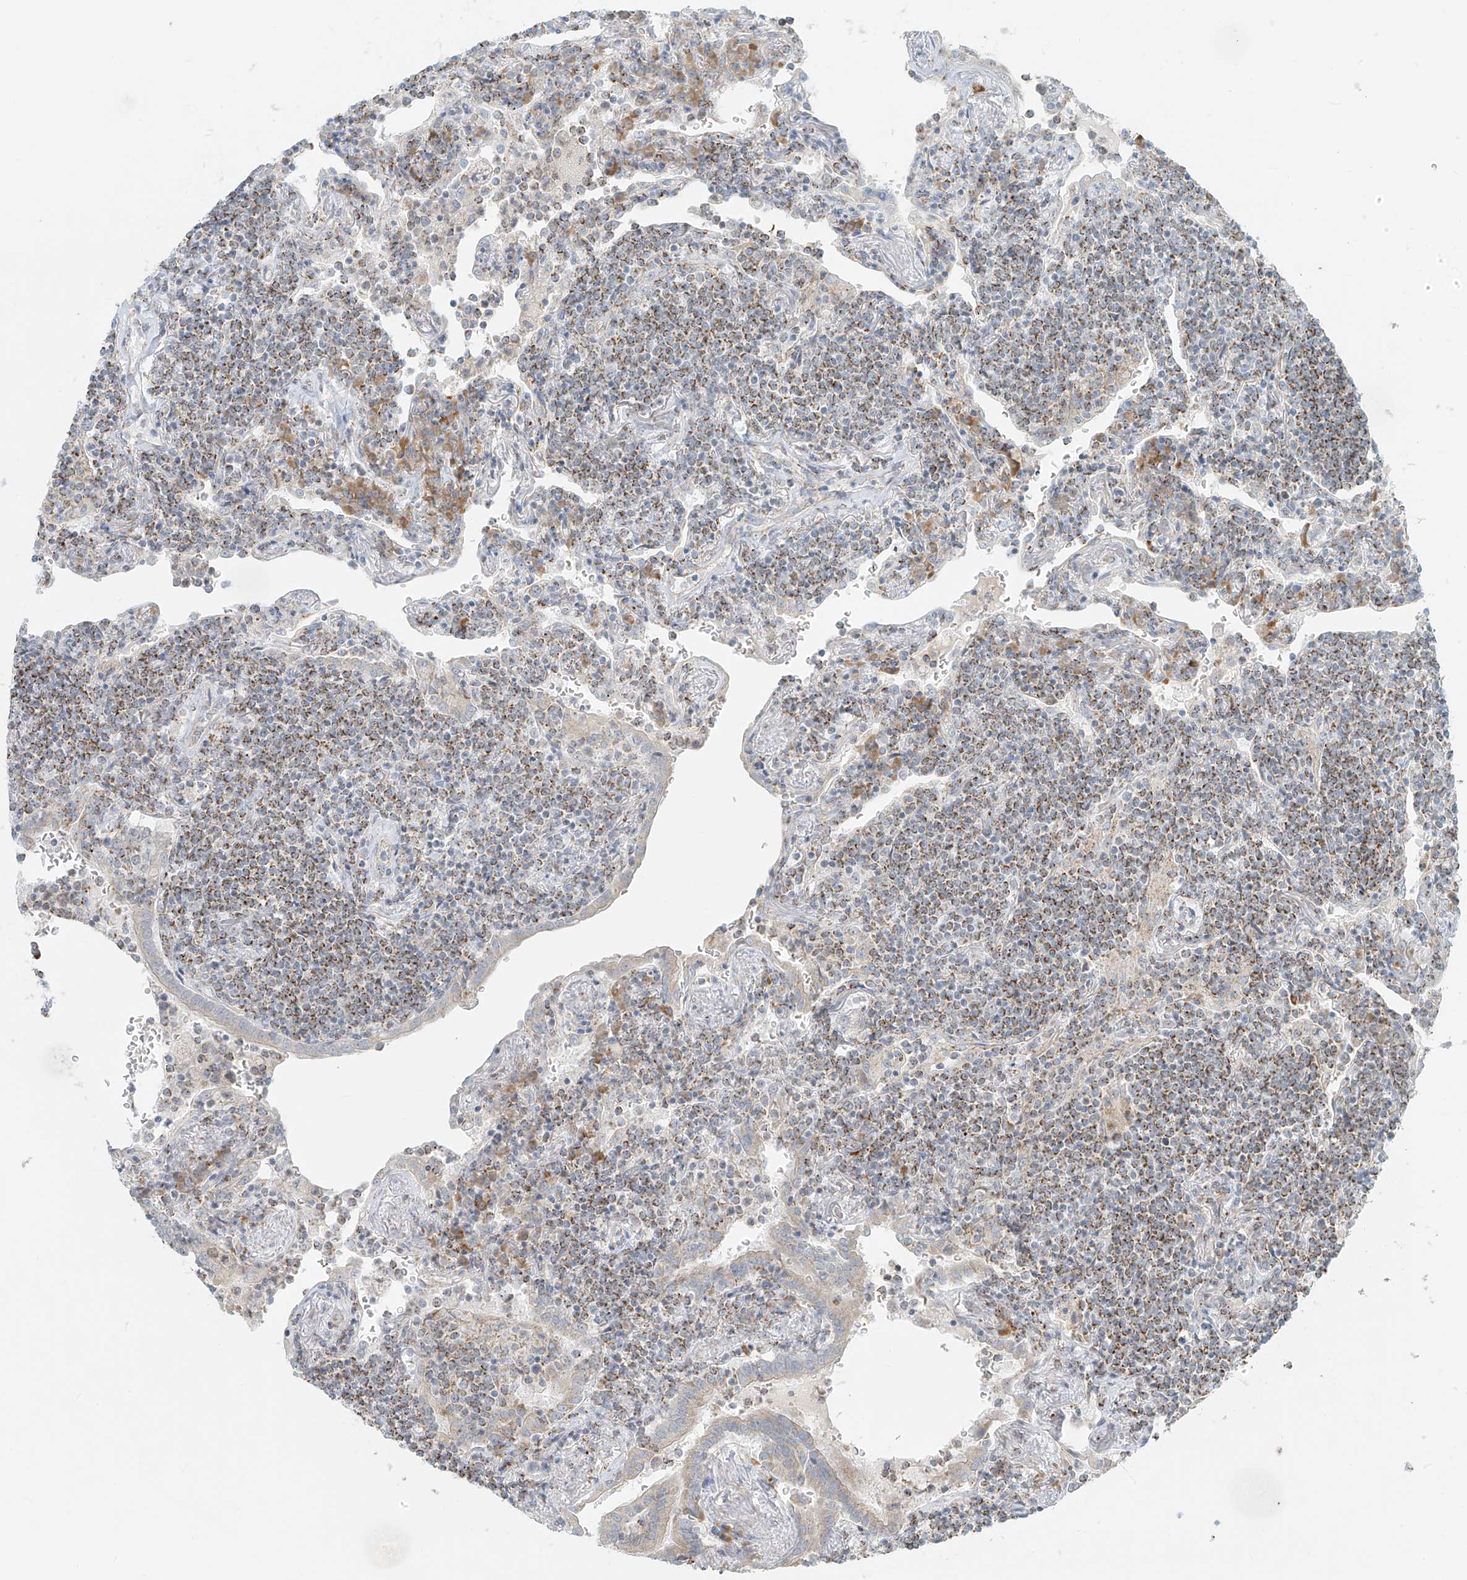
{"staining": {"intensity": "moderate", "quantity": ">75%", "location": "cytoplasmic/membranous"}, "tissue": "lymphoma", "cell_type": "Tumor cells", "image_type": "cancer", "snomed": [{"axis": "morphology", "description": "Malignant lymphoma, non-Hodgkin's type, Low grade"}, {"axis": "topography", "description": "Lung"}], "caption": "Protein staining by immunohistochemistry (IHC) shows moderate cytoplasmic/membranous staining in about >75% of tumor cells in malignant lymphoma, non-Hodgkin's type (low-grade). (DAB = brown stain, brightfield microscopy at high magnification).", "gene": "UST", "patient": {"sex": "female", "age": 71}}